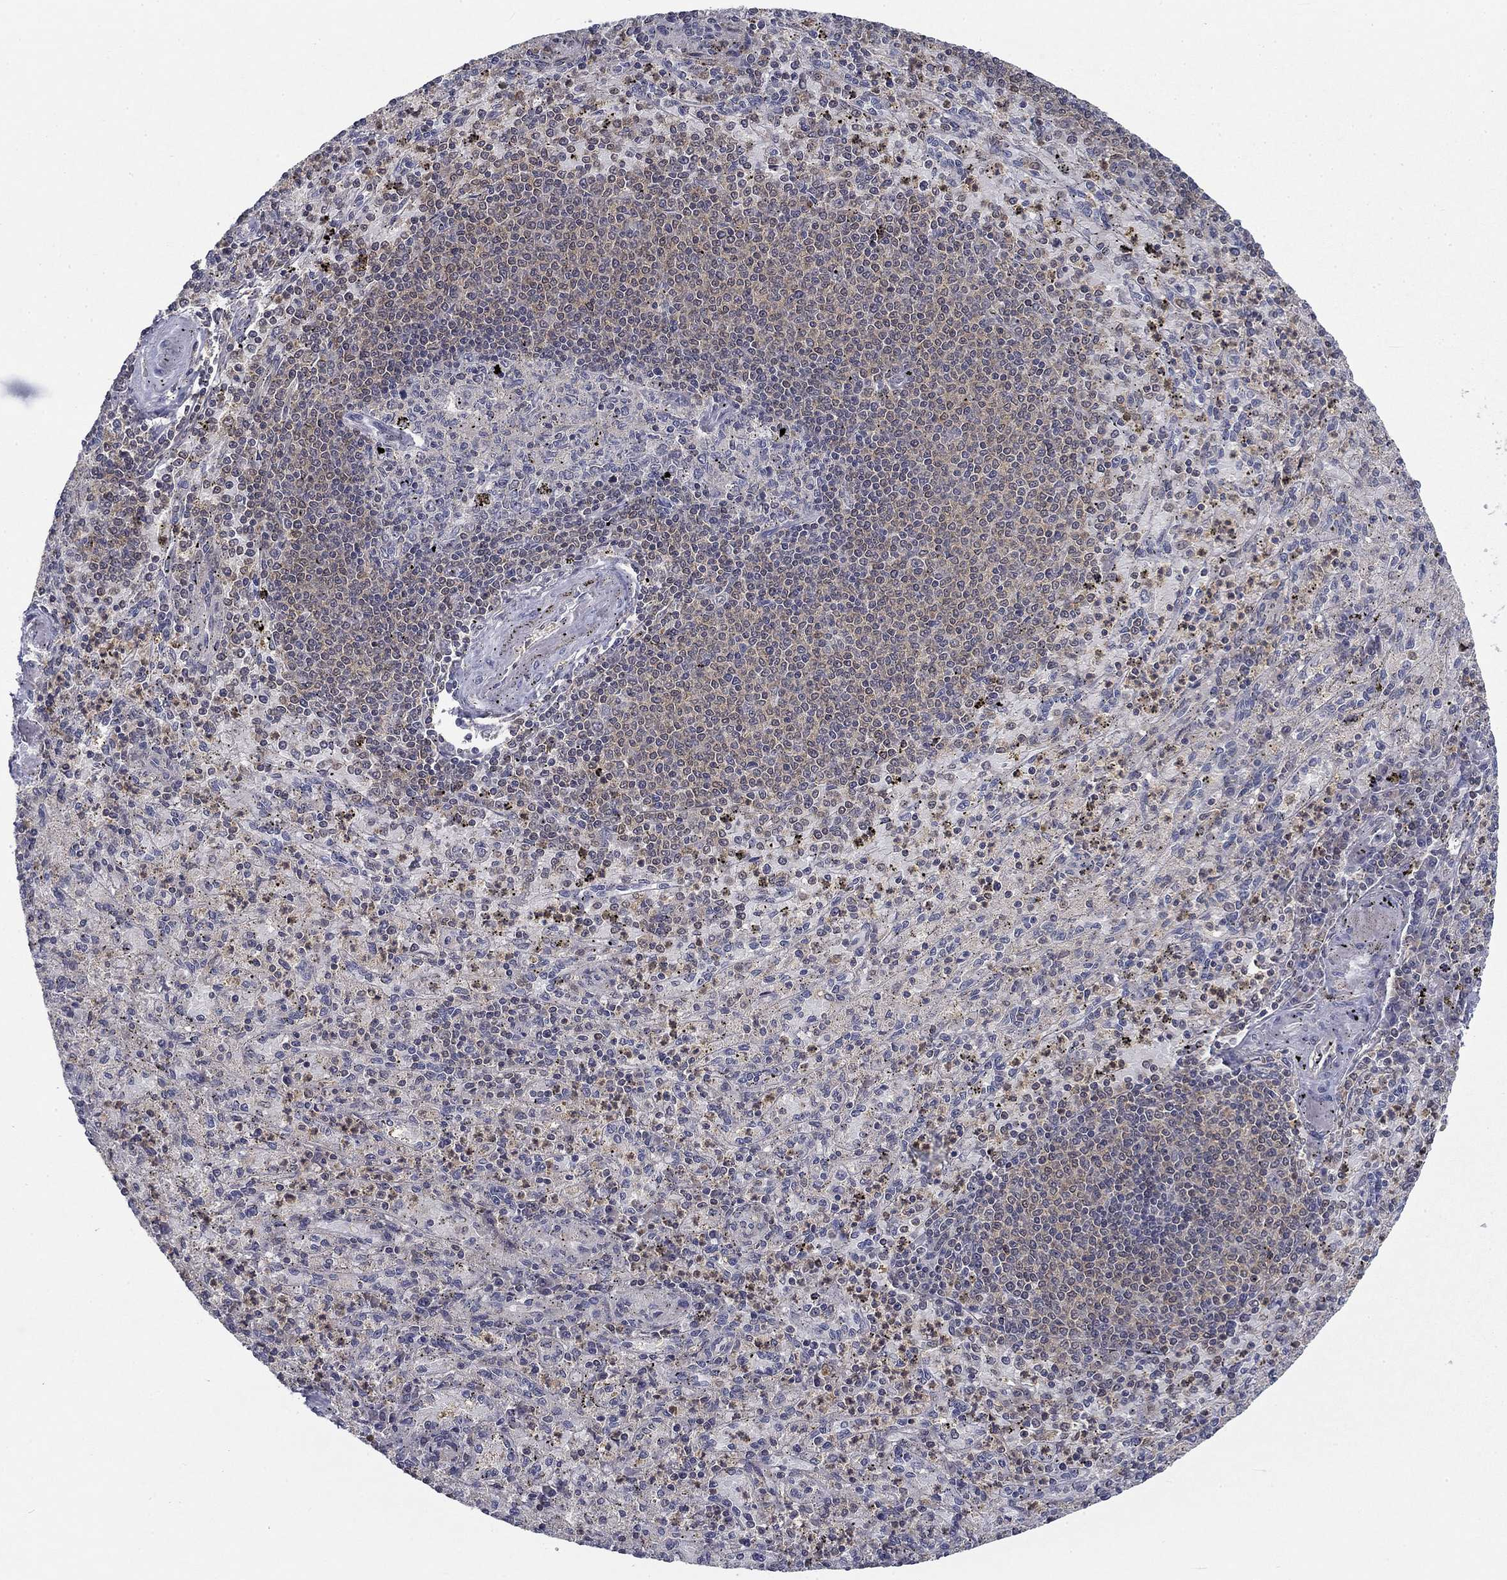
{"staining": {"intensity": "negative", "quantity": "none", "location": "none"}, "tissue": "spleen", "cell_type": "Cells in red pulp", "image_type": "normal", "snomed": [{"axis": "morphology", "description": "Normal tissue, NOS"}, {"axis": "topography", "description": "Spleen"}], "caption": "High power microscopy micrograph of an IHC histopathology image of unremarkable spleen, revealing no significant expression in cells in red pulp.", "gene": "NIT2", "patient": {"sex": "male", "age": 60}}